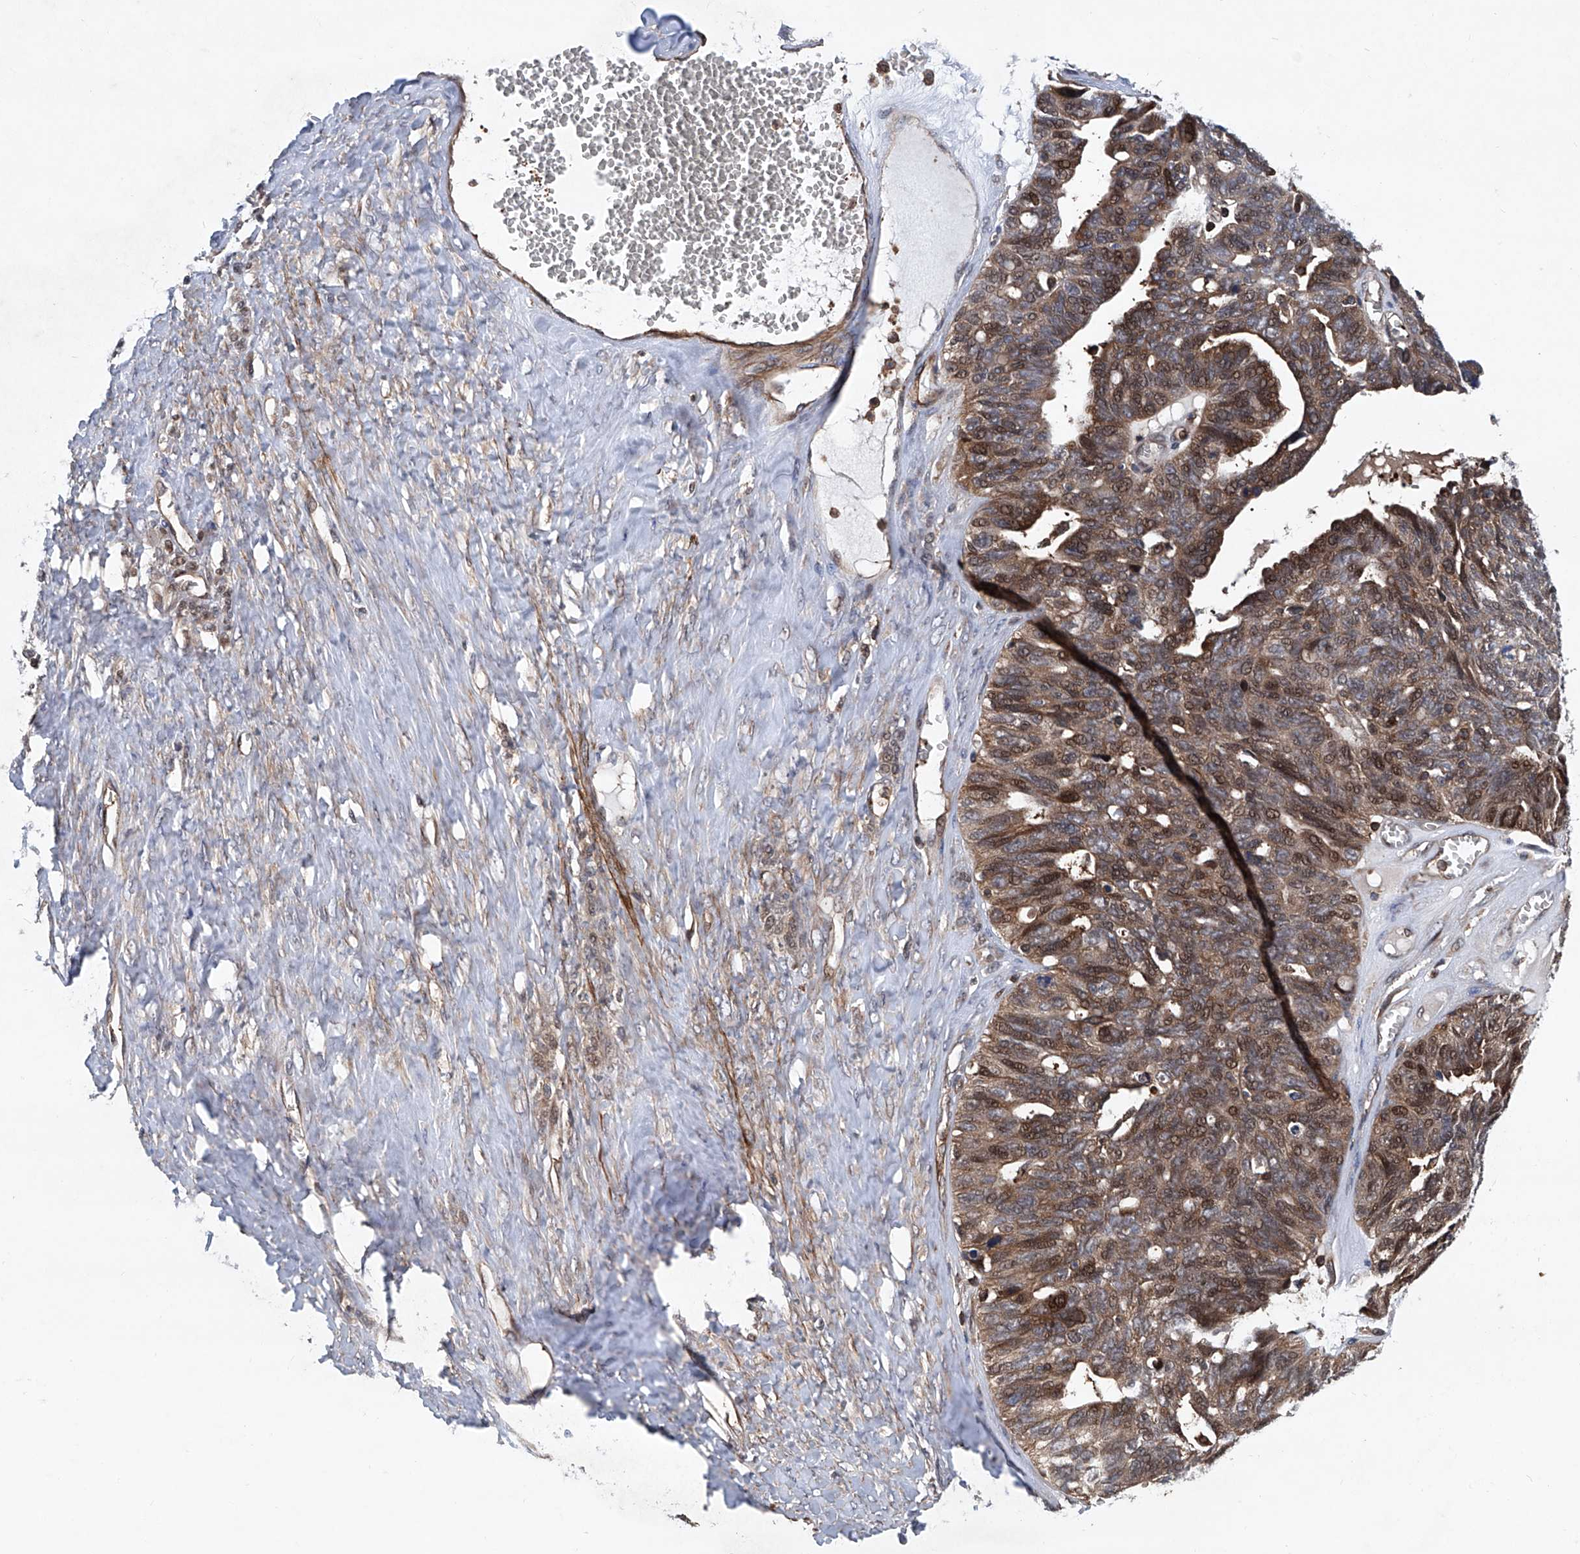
{"staining": {"intensity": "moderate", "quantity": ">75%", "location": "cytoplasmic/membranous,nuclear"}, "tissue": "ovarian cancer", "cell_type": "Tumor cells", "image_type": "cancer", "snomed": [{"axis": "morphology", "description": "Cystadenocarcinoma, serous, NOS"}, {"axis": "topography", "description": "Ovary"}], "caption": "Immunohistochemical staining of serous cystadenocarcinoma (ovarian) shows medium levels of moderate cytoplasmic/membranous and nuclear protein expression in approximately >75% of tumor cells.", "gene": "NT5C3A", "patient": {"sex": "female", "age": 79}}